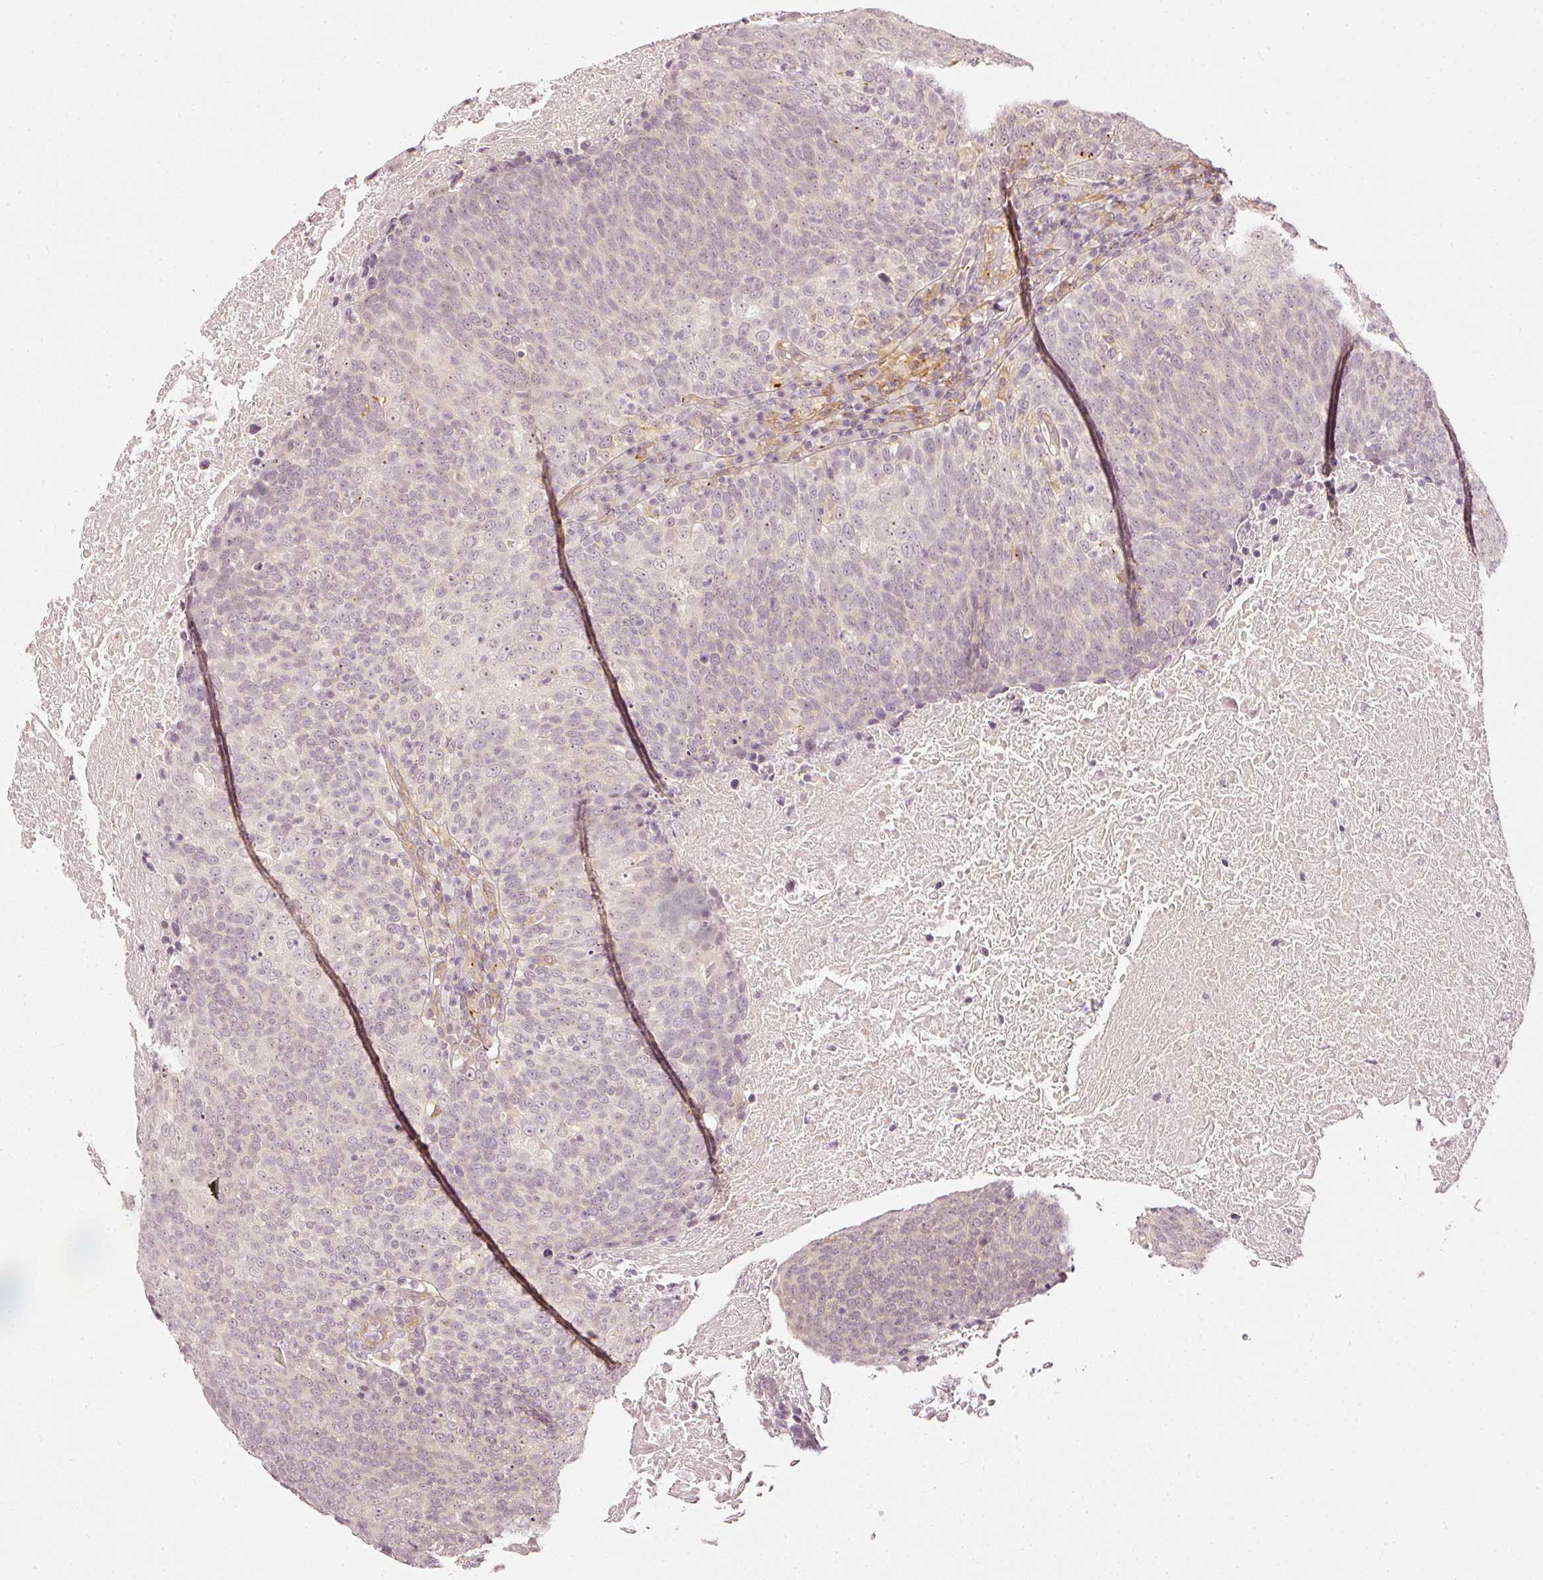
{"staining": {"intensity": "negative", "quantity": "none", "location": "none"}, "tissue": "head and neck cancer", "cell_type": "Tumor cells", "image_type": "cancer", "snomed": [{"axis": "morphology", "description": "Squamous cell carcinoma, NOS"}, {"axis": "morphology", "description": "Squamous cell carcinoma, metastatic, NOS"}, {"axis": "topography", "description": "Lymph node"}, {"axis": "topography", "description": "Head-Neck"}], "caption": "Tumor cells are negative for brown protein staining in head and neck cancer (squamous cell carcinoma).", "gene": "DRD2", "patient": {"sex": "male", "age": 62}}